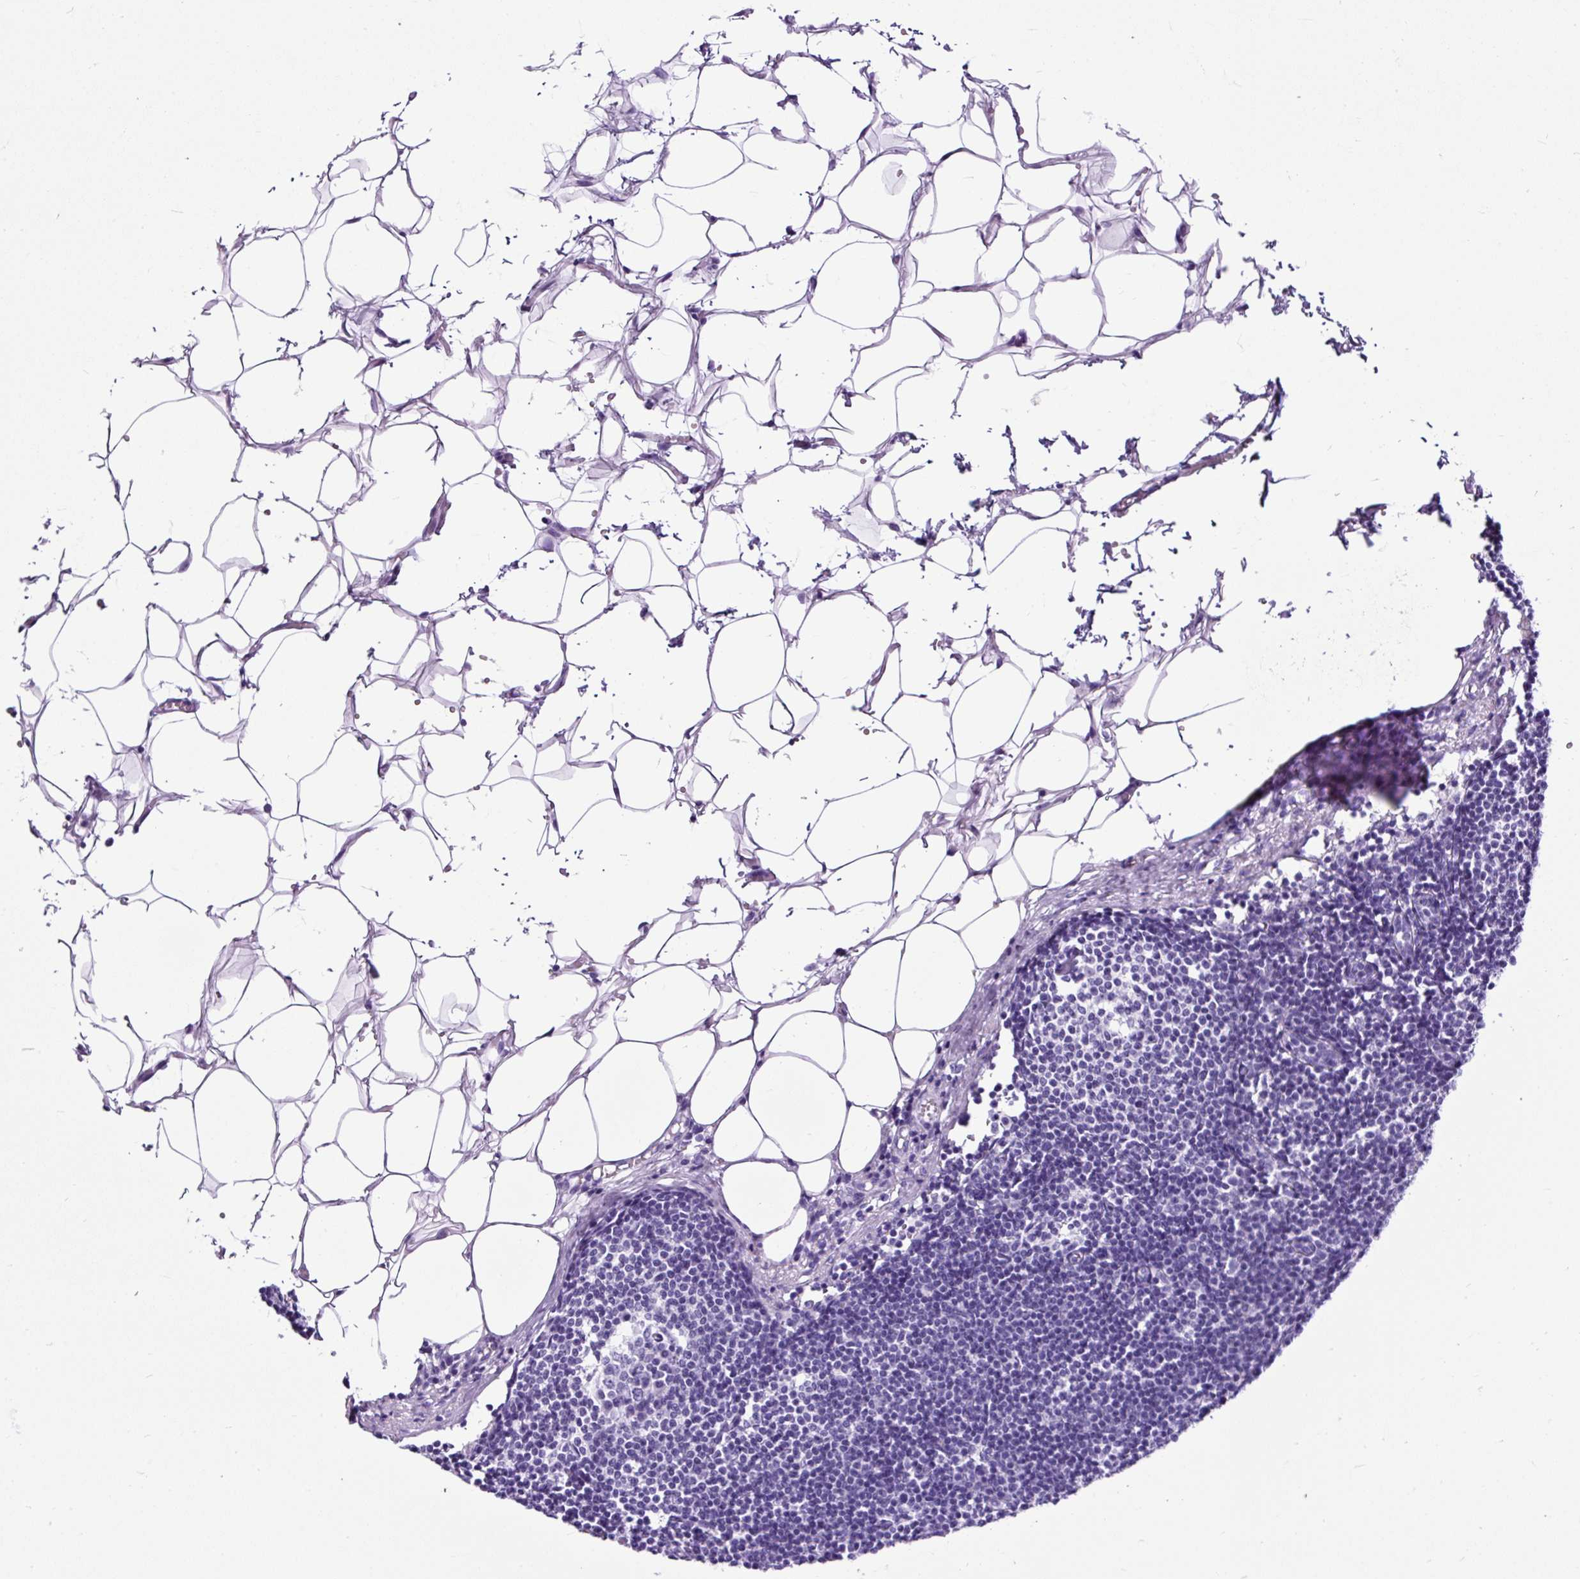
{"staining": {"intensity": "negative", "quantity": "none", "location": "none"}, "tissue": "lymph node", "cell_type": "Germinal center cells", "image_type": "normal", "snomed": [{"axis": "morphology", "description": "Normal tissue, NOS"}, {"axis": "topography", "description": "Lymph node"}], "caption": "Immunohistochemistry histopathology image of benign human lymph node stained for a protein (brown), which exhibits no positivity in germinal center cells.", "gene": "CEL", "patient": {"sex": "male", "age": 49}}